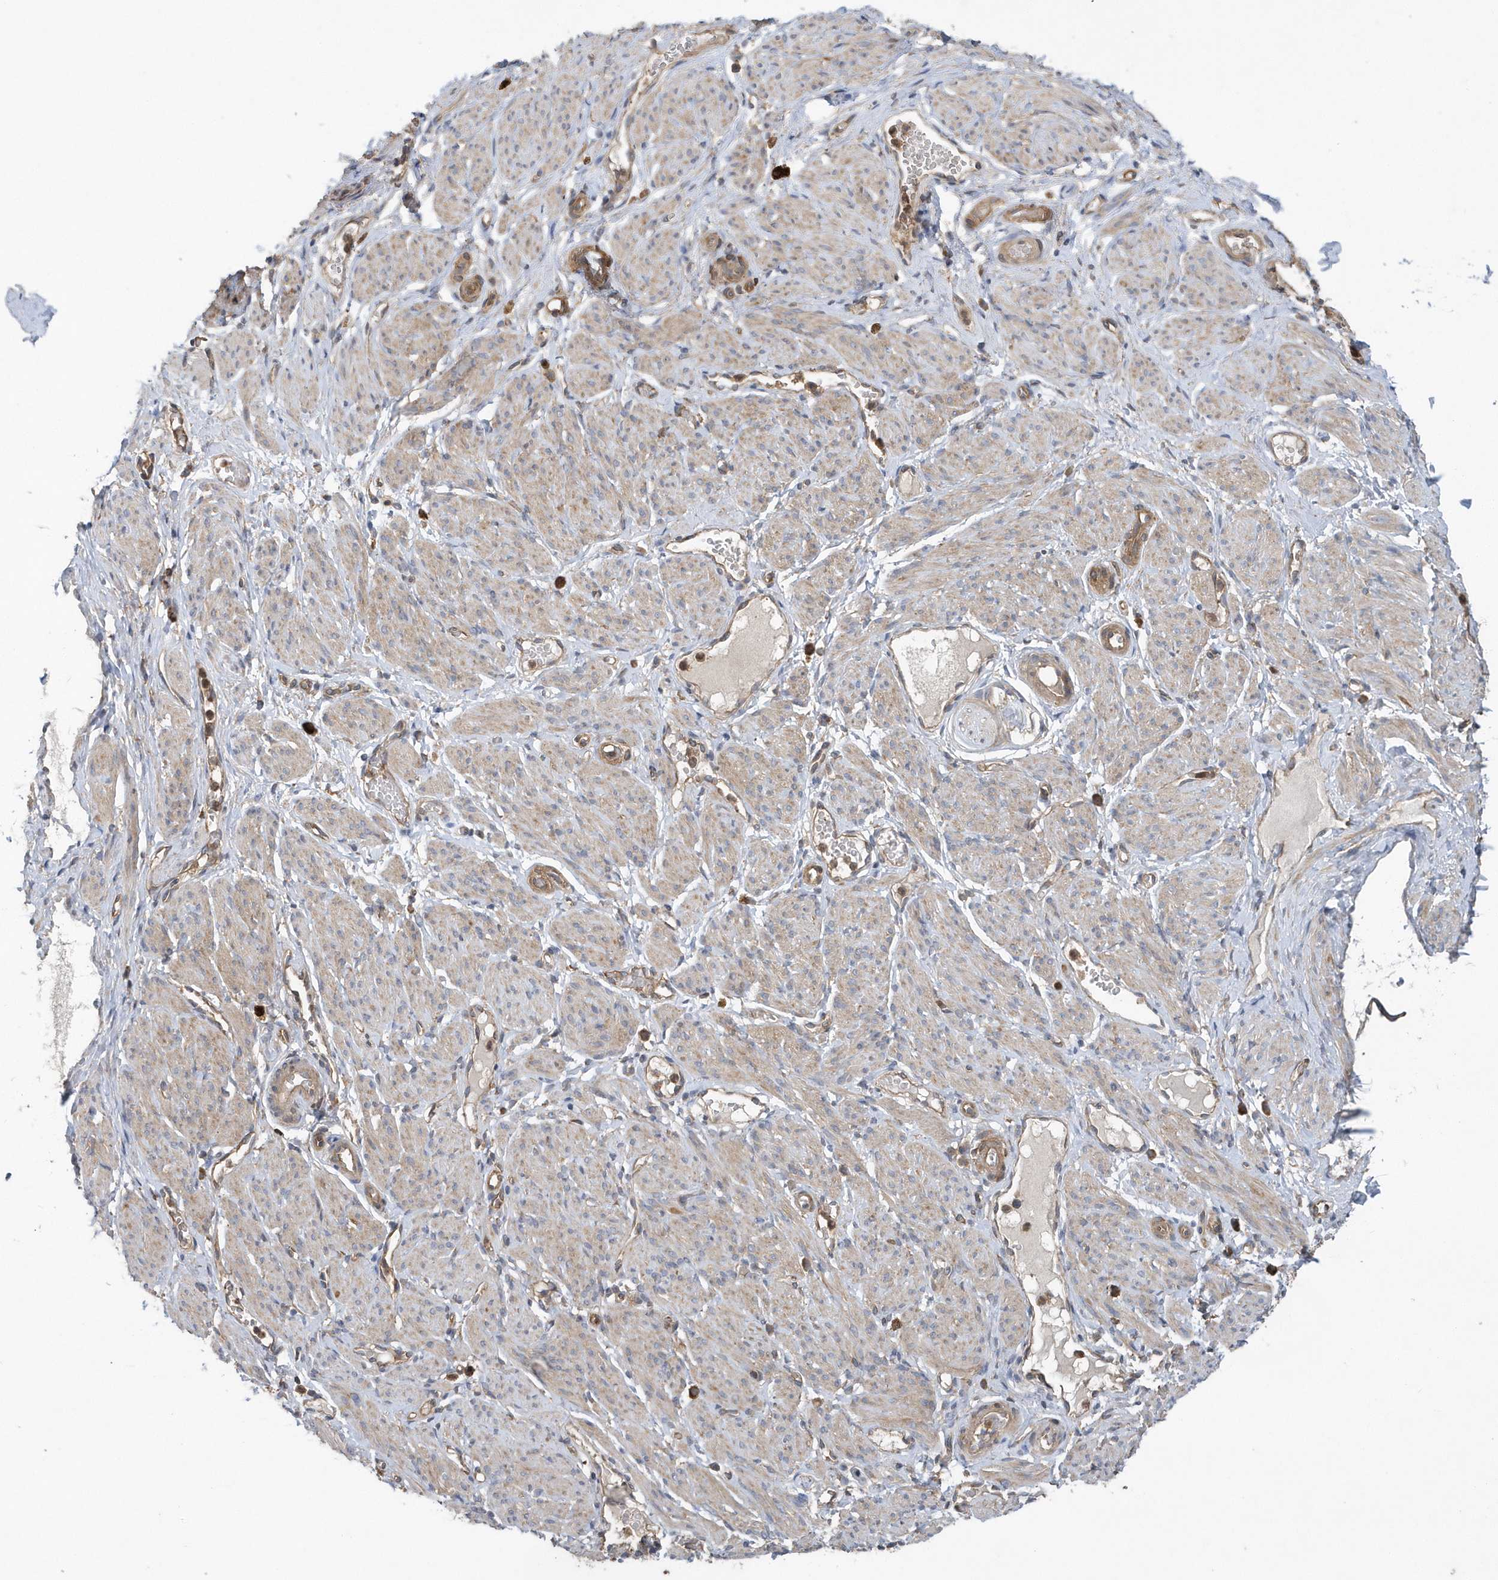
{"staining": {"intensity": "moderate", "quantity": ">75%", "location": "cytoplasmic/membranous"}, "tissue": "adipose tissue", "cell_type": "Adipocytes", "image_type": "normal", "snomed": [{"axis": "morphology", "description": "Normal tissue, NOS"}, {"axis": "topography", "description": "Smooth muscle"}, {"axis": "topography", "description": "Peripheral nerve tissue"}], "caption": "The photomicrograph exhibits a brown stain indicating the presence of a protein in the cytoplasmic/membranous of adipocytes in adipose tissue. The protein of interest is stained brown, and the nuclei are stained in blue (DAB IHC with brightfield microscopy, high magnification).", "gene": "PAICS", "patient": {"sex": "female", "age": 39}}